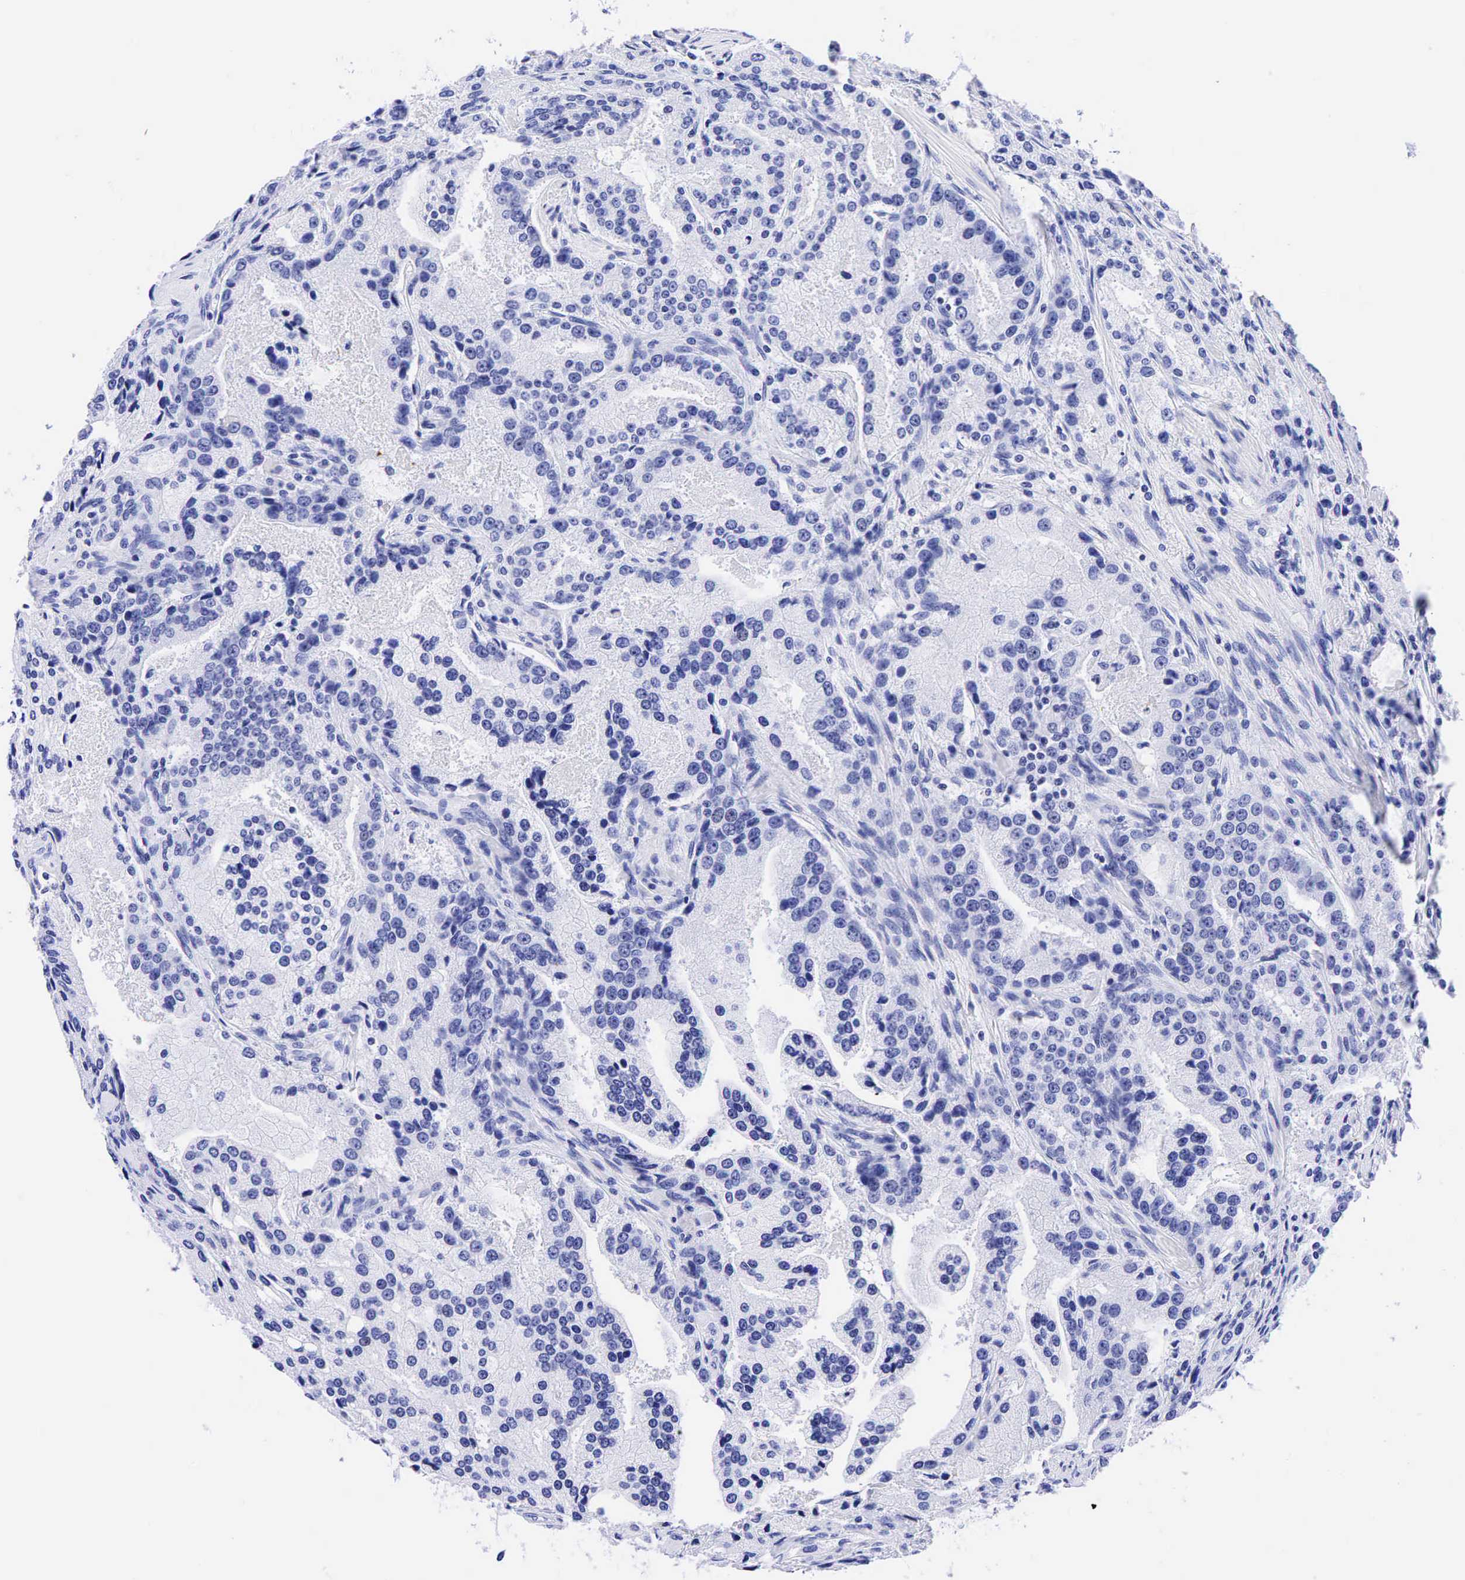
{"staining": {"intensity": "negative", "quantity": "none", "location": "none"}, "tissue": "prostate cancer", "cell_type": "Tumor cells", "image_type": "cancer", "snomed": [{"axis": "morphology", "description": "Adenocarcinoma, Medium grade"}, {"axis": "topography", "description": "Prostate"}], "caption": "A photomicrograph of human prostate cancer is negative for staining in tumor cells.", "gene": "CEACAM5", "patient": {"sex": "male", "age": 72}}